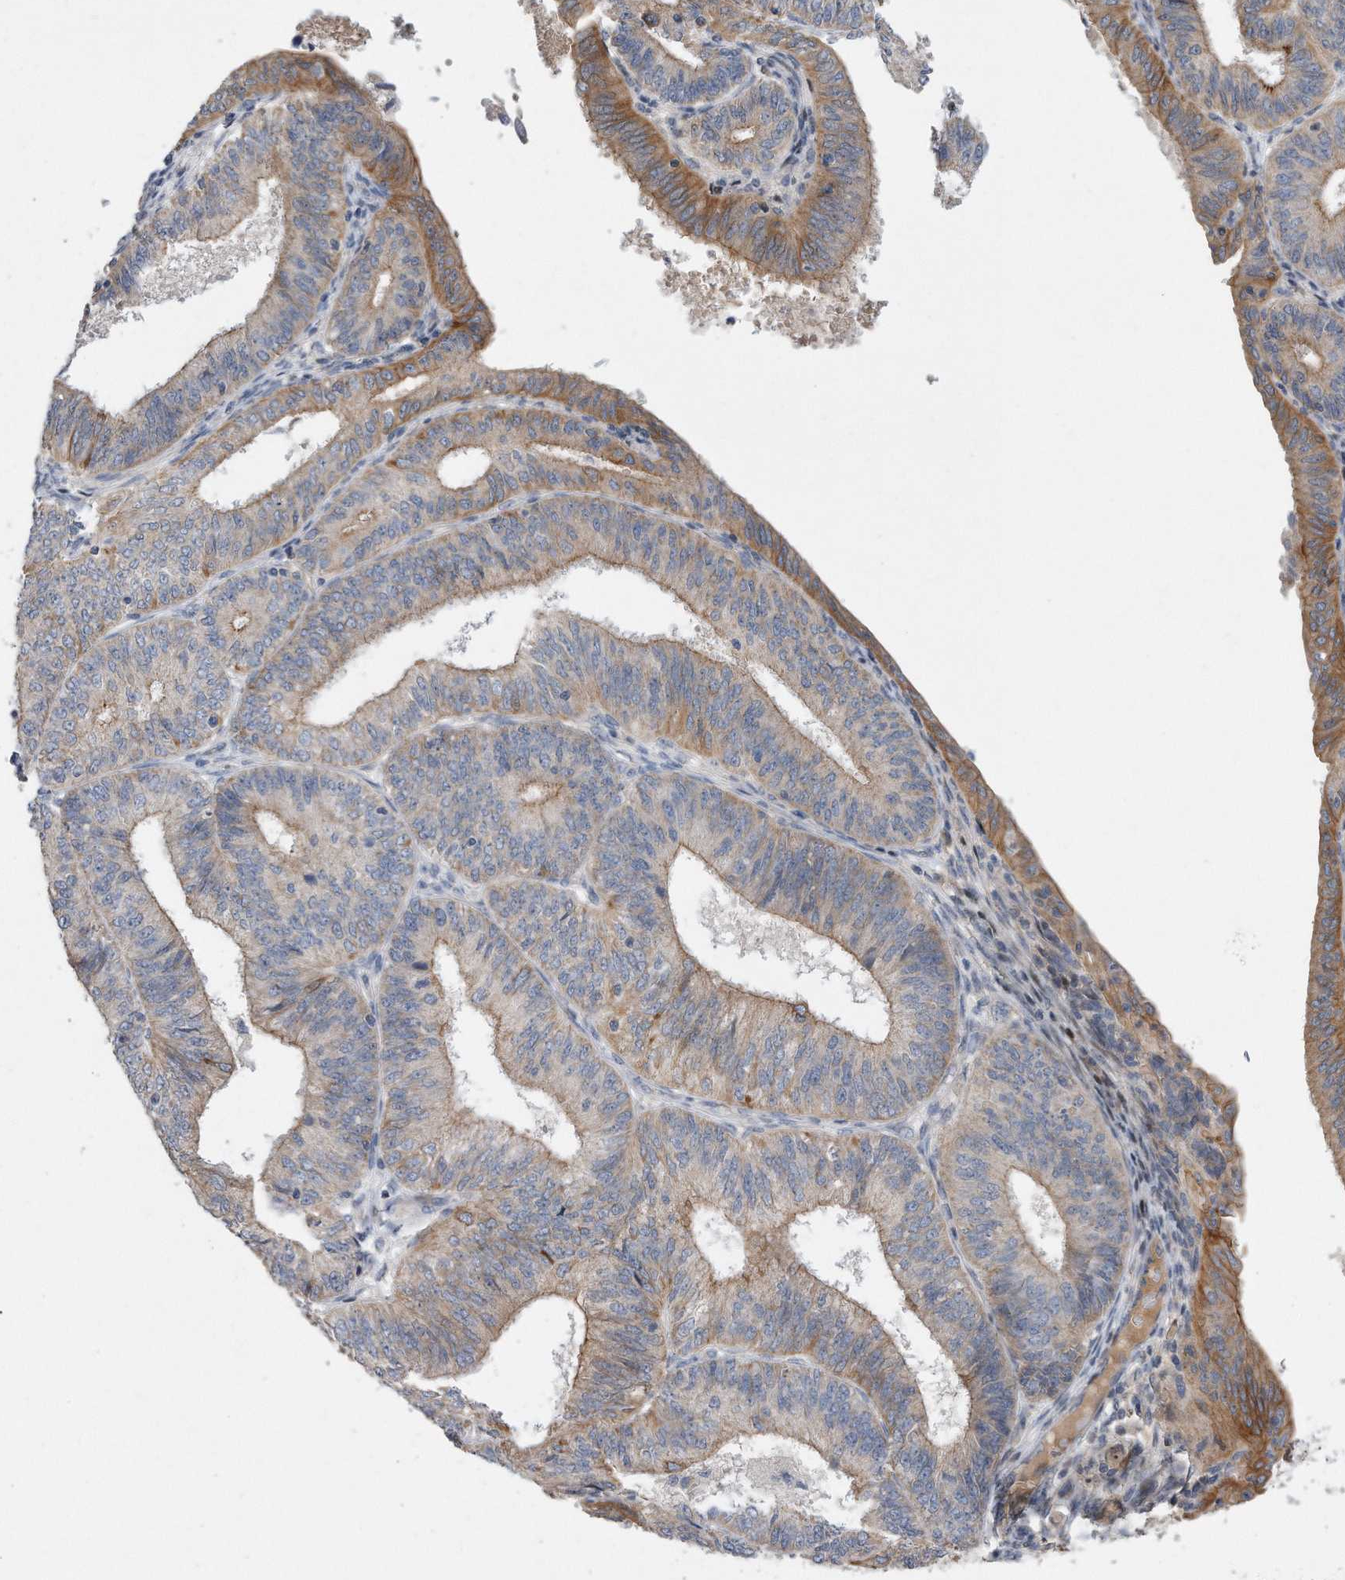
{"staining": {"intensity": "moderate", "quantity": "<25%", "location": "cytoplasmic/membranous"}, "tissue": "endometrial cancer", "cell_type": "Tumor cells", "image_type": "cancer", "snomed": [{"axis": "morphology", "description": "Adenocarcinoma, NOS"}, {"axis": "topography", "description": "Endometrium"}], "caption": "Endometrial cancer (adenocarcinoma) was stained to show a protein in brown. There is low levels of moderate cytoplasmic/membranous expression in approximately <25% of tumor cells.", "gene": "CDH12", "patient": {"sex": "female", "age": 51}}